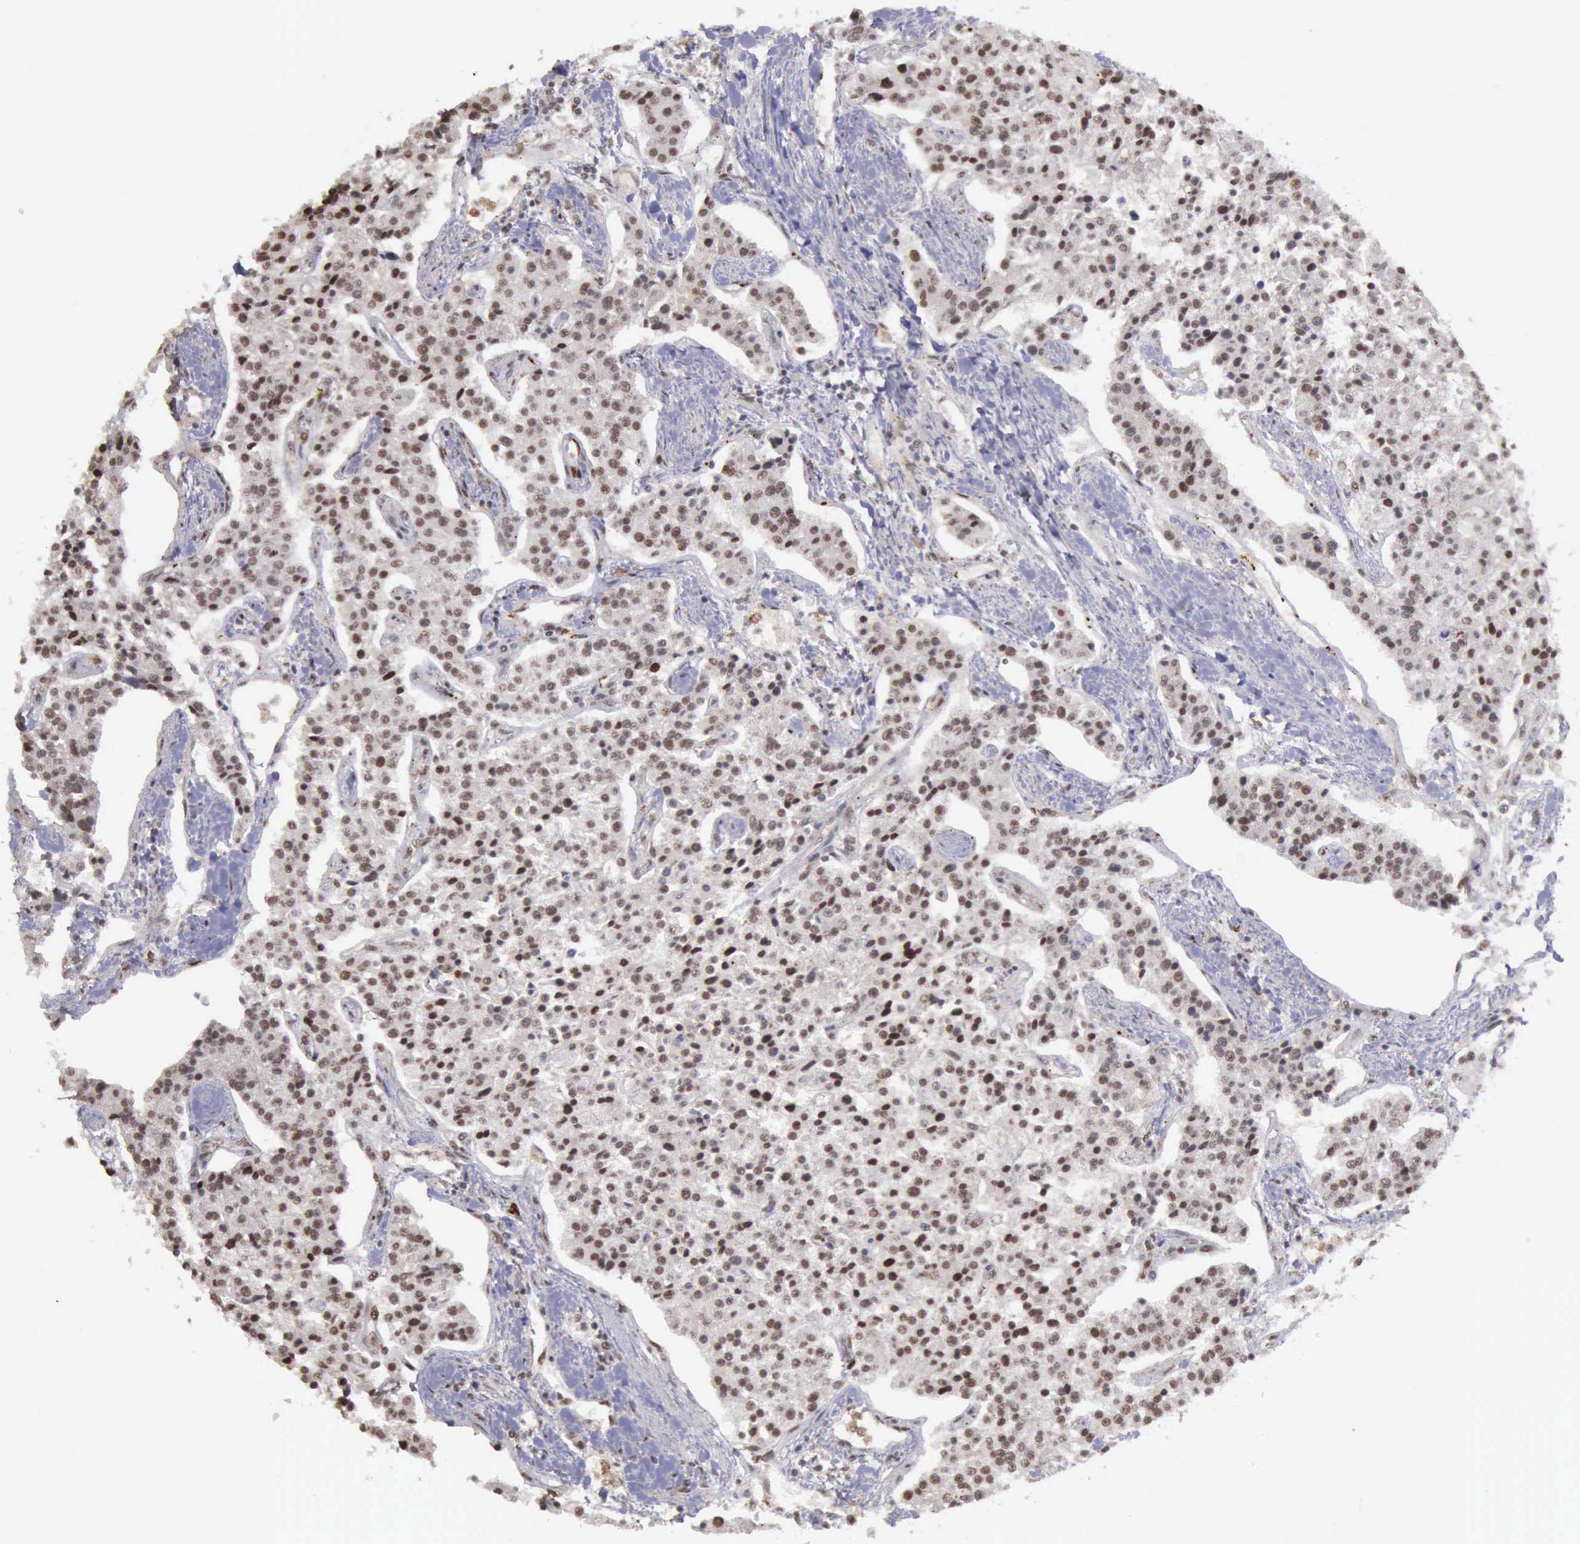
{"staining": {"intensity": "moderate", "quantity": ">75%", "location": "cytoplasmic/membranous,nuclear"}, "tissue": "carcinoid", "cell_type": "Tumor cells", "image_type": "cancer", "snomed": [{"axis": "morphology", "description": "Carcinoid, malignant, NOS"}, {"axis": "topography", "description": "Stomach"}], "caption": "The histopathology image exhibits staining of malignant carcinoid, revealing moderate cytoplasmic/membranous and nuclear protein positivity (brown color) within tumor cells.", "gene": "TRMT2A", "patient": {"sex": "female", "age": 76}}